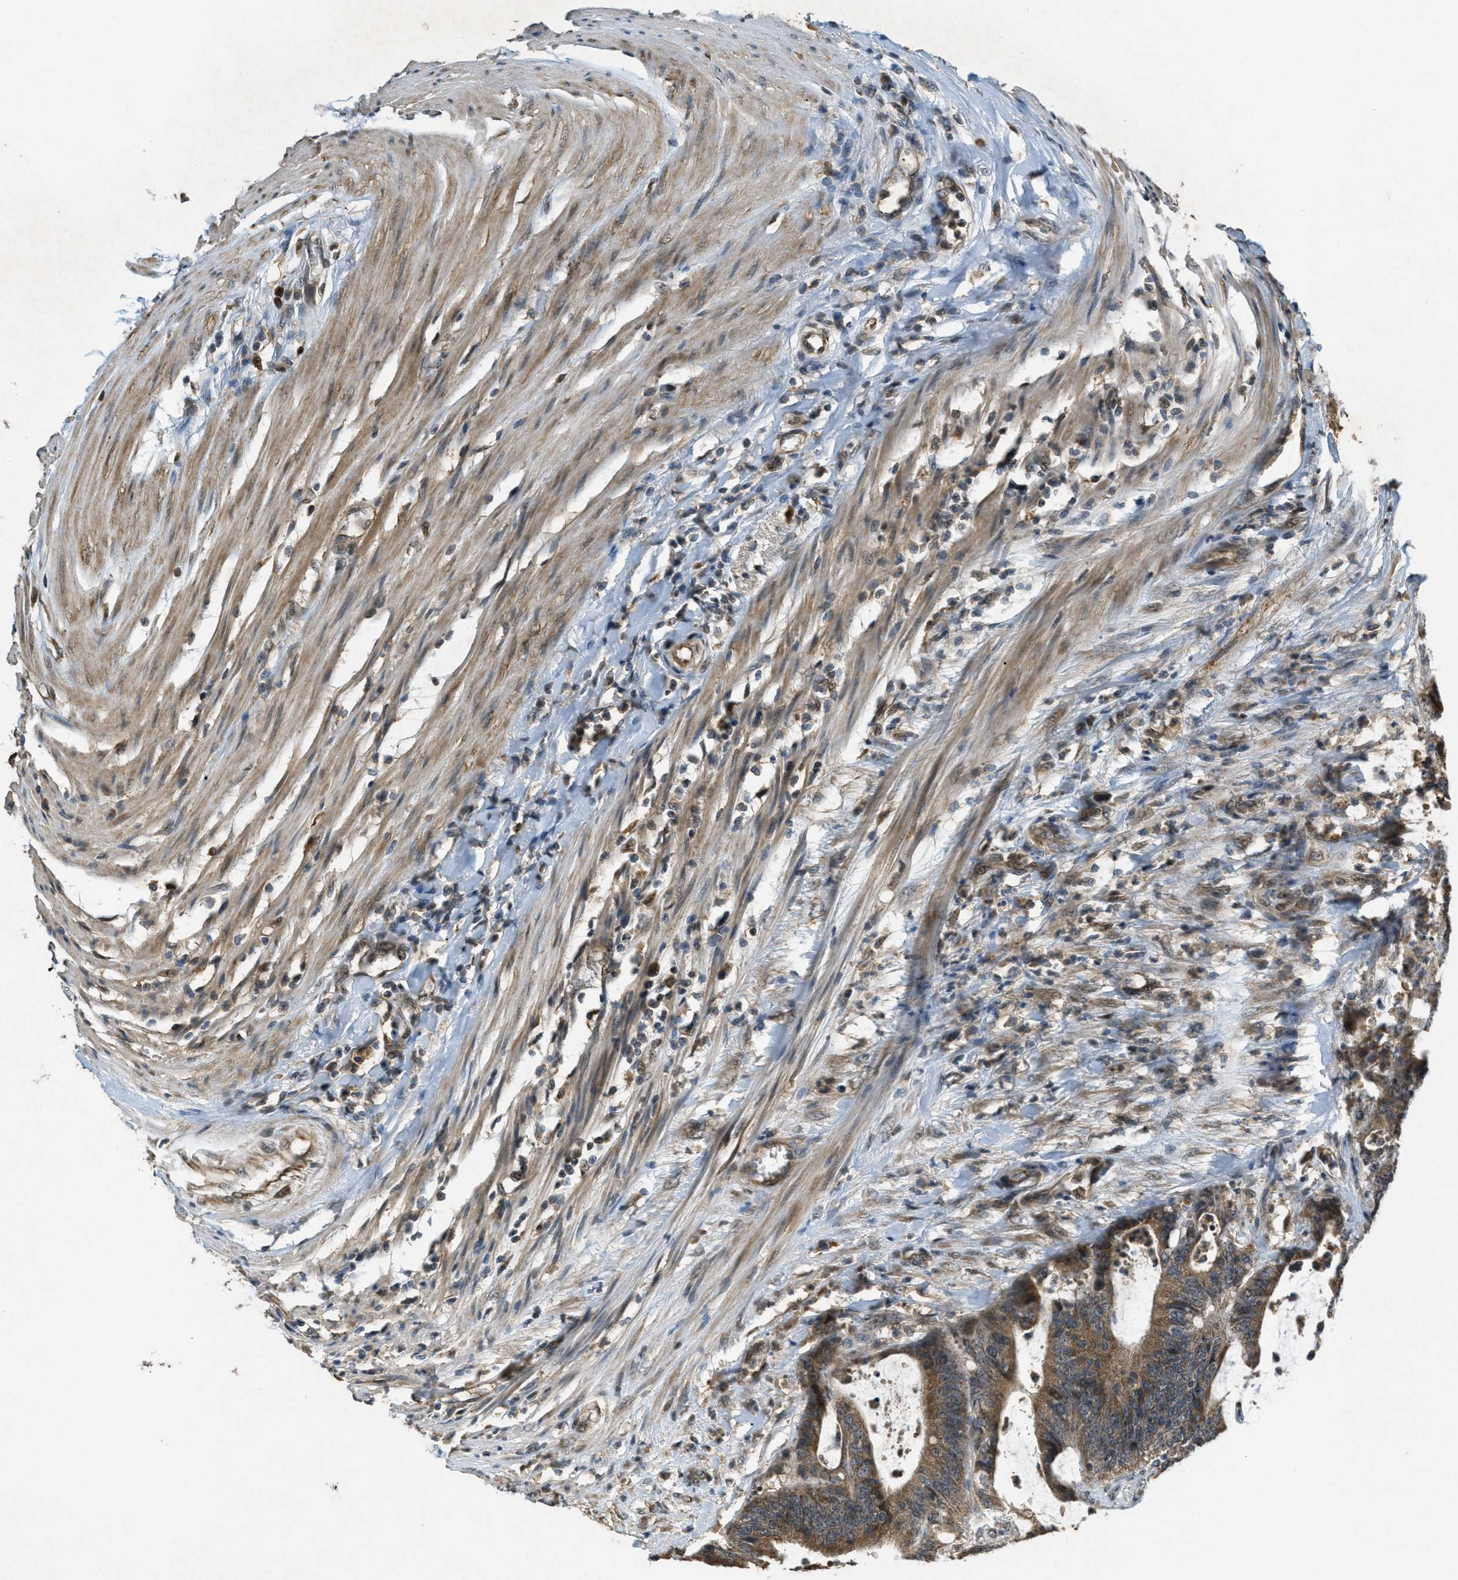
{"staining": {"intensity": "moderate", "quantity": ">75%", "location": "cytoplasmic/membranous"}, "tissue": "colorectal cancer", "cell_type": "Tumor cells", "image_type": "cancer", "snomed": [{"axis": "morphology", "description": "Adenocarcinoma, NOS"}, {"axis": "topography", "description": "Rectum"}], "caption": "Immunohistochemical staining of human colorectal cancer (adenocarcinoma) exhibits medium levels of moderate cytoplasmic/membranous protein positivity in approximately >75% of tumor cells.", "gene": "PPP1R15A", "patient": {"sex": "female", "age": 66}}